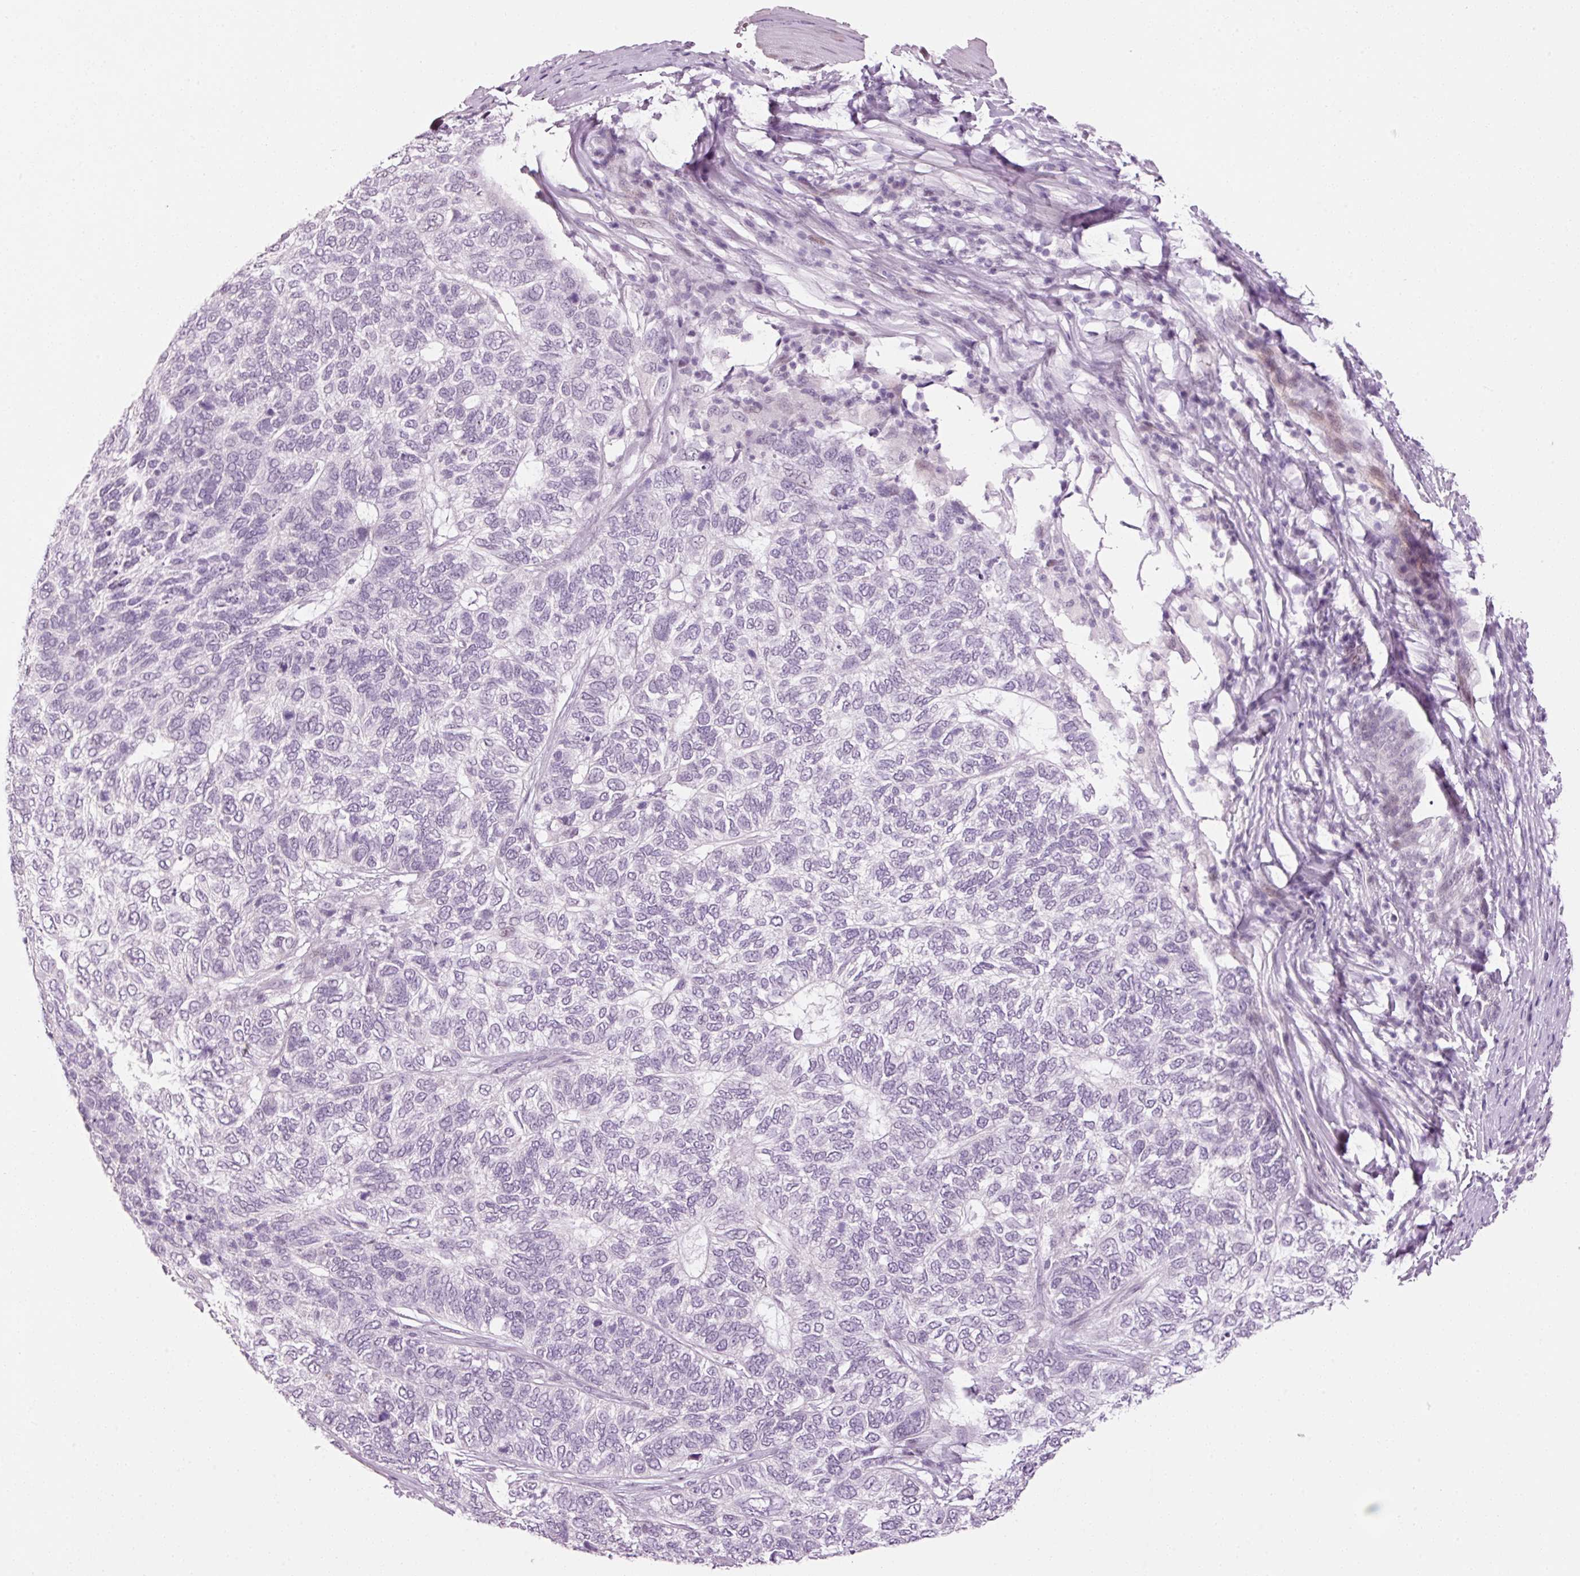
{"staining": {"intensity": "negative", "quantity": "none", "location": "none"}, "tissue": "skin cancer", "cell_type": "Tumor cells", "image_type": "cancer", "snomed": [{"axis": "morphology", "description": "Basal cell carcinoma"}, {"axis": "topography", "description": "Skin"}], "caption": "Tumor cells are negative for protein expression in human skin basal cell carcinoma. (DAB (3,3'-diaminobenzidine) IHC visualized using brightfield microscopy, high magnification).", "gene": "ANKRD20A1", "patient": {"sex": "female", "age": 65}}